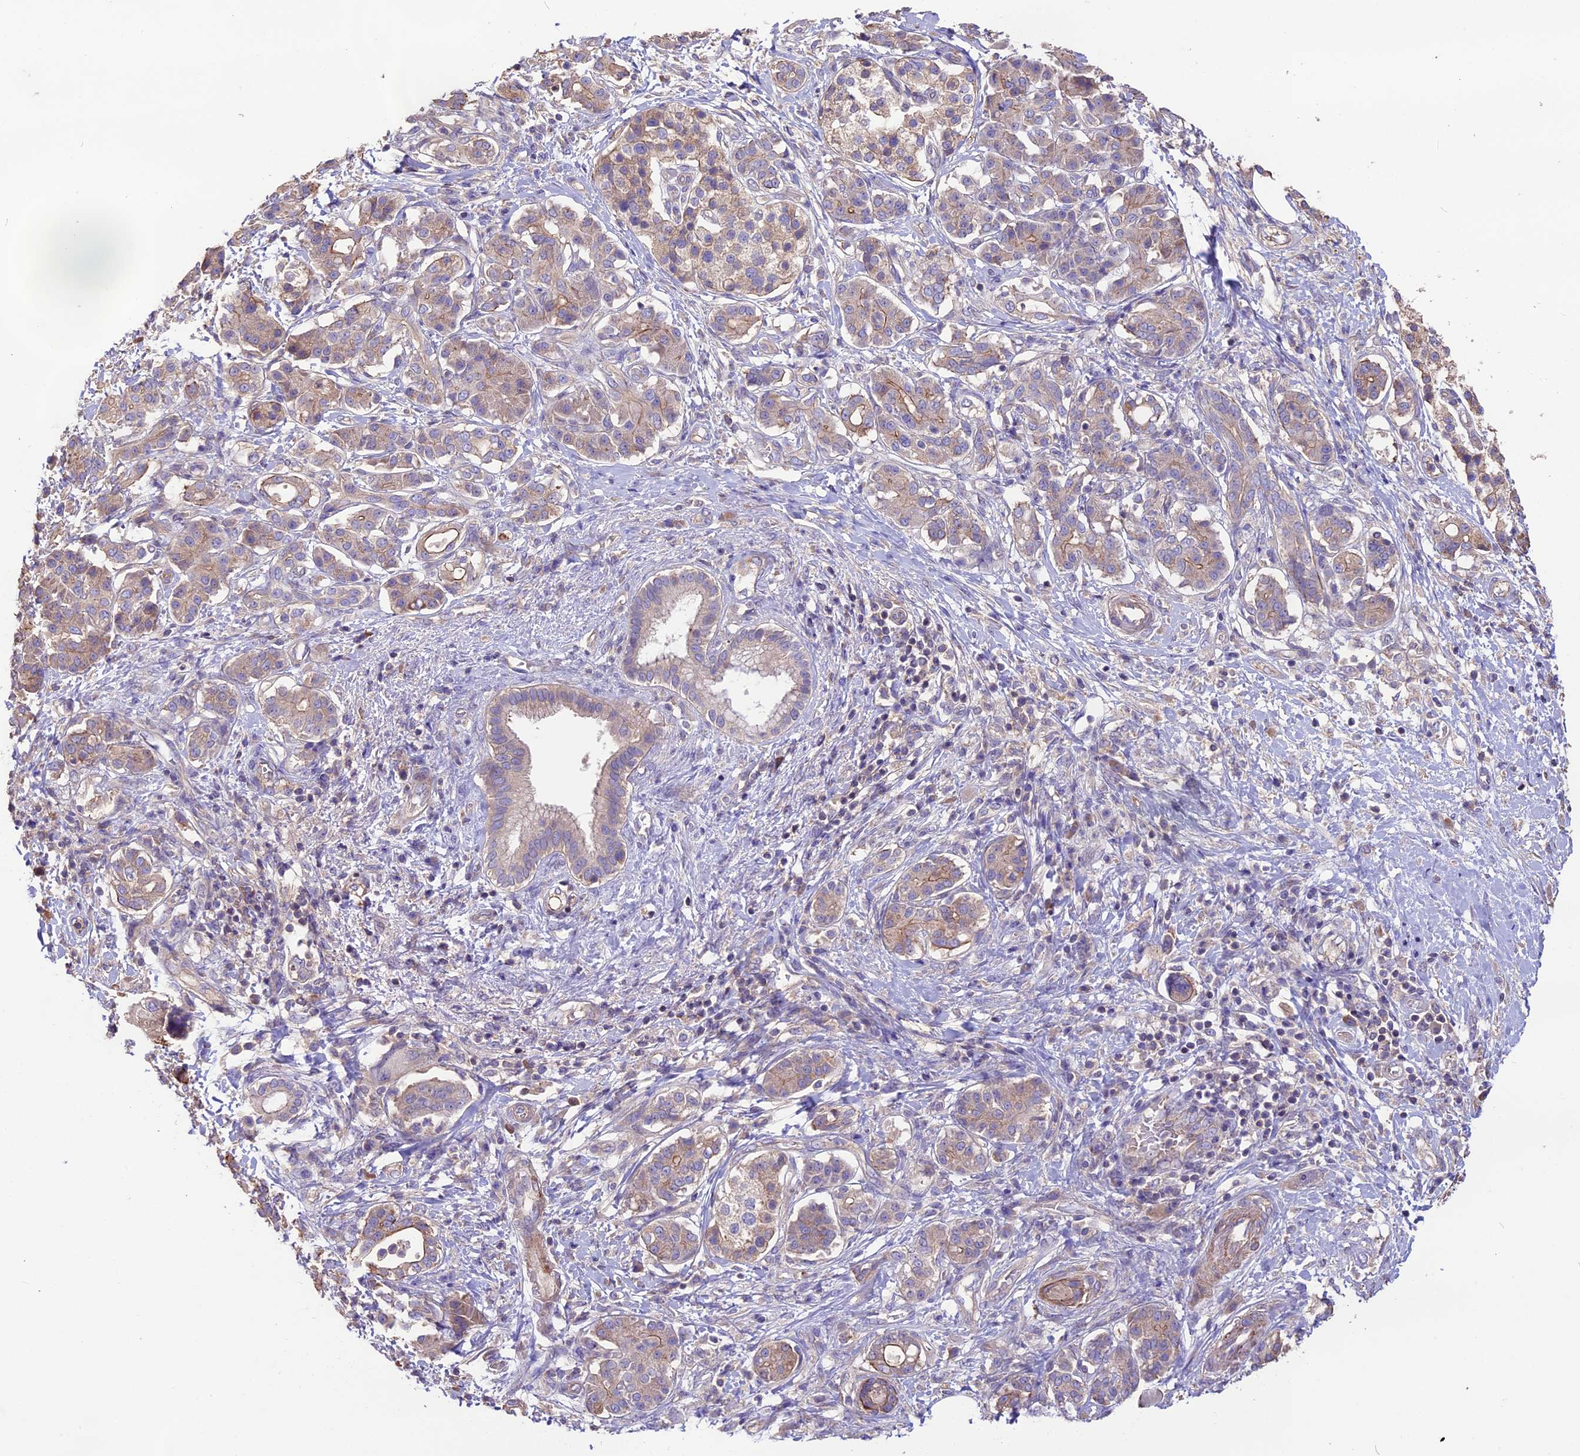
{"staining": {"intensity": "moderate", "quantity": "25%-75%", "location": "cytoplasmic/membranous"}, "tissue": "pancreatic cancer", "cell_type": "Tumor cells", "image_type": "cancer", "snomed": [{"axis": "morphology", "description": "Adenocarcinoma, NOS"}, {"axis": "topography", "description": "Pancreas"}], "caption": "This is an image of immunohistochemistry staining of pancreatic adenocarcinoma, which shows moderate expression in the cytoplasmic/membranous of tumor cells.", "gene": "ANO3", "patient": {"sex": "female", "age": 73}}